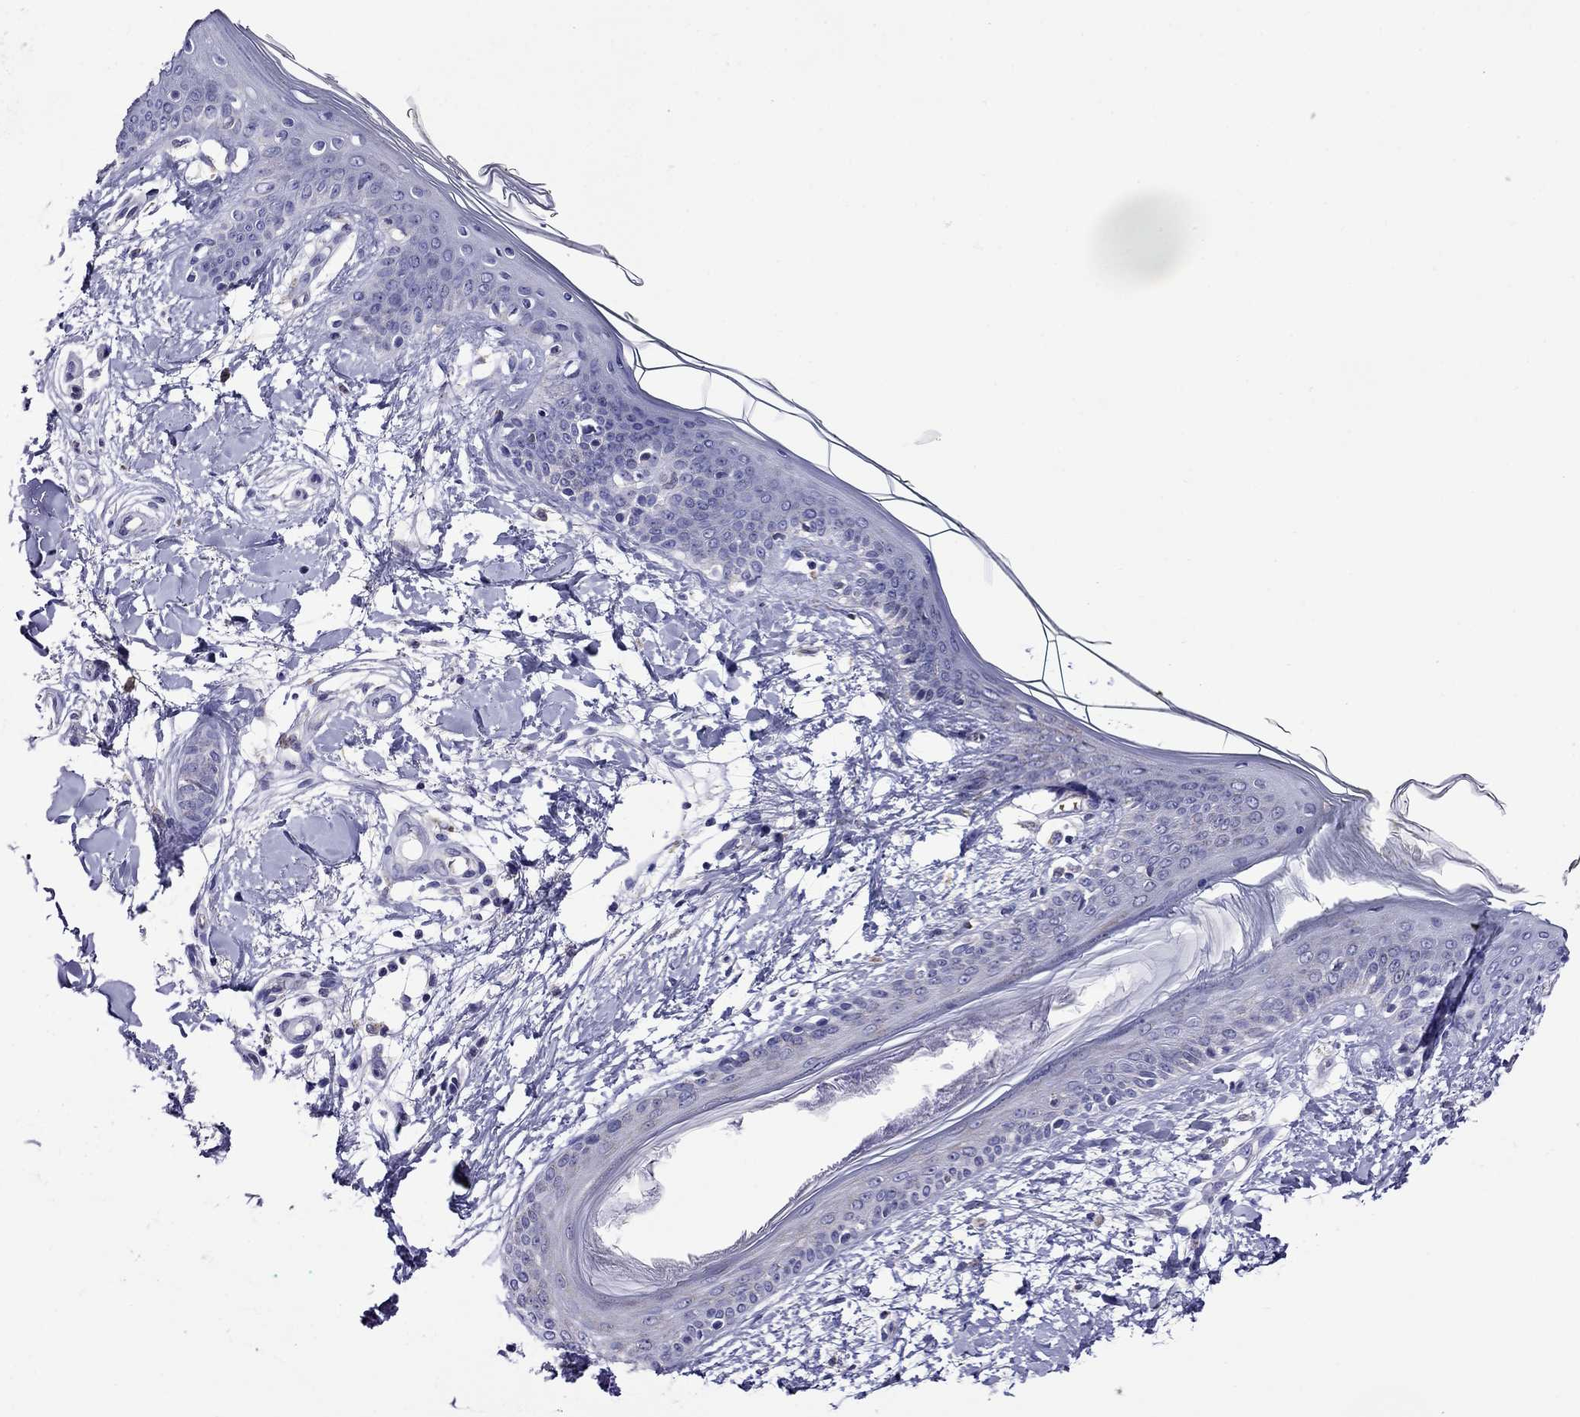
{"staining": {"intensity": "negative", "quantity": "none", "location": "none"}, "tissue": "skin", "cell_type": "Fibroblasts", "image_type": "normal", "snomed": [{"axis": "morphology", "description": "Normal tissue, NOS"}, {"axis": "topography", "description": "Skin"}], "caption": "A photomicrograph of human skin is negative for staining in fibroblasts. (DAB immunohistochemistry with hematoxylin counter stain).", "gene": "SCG2", "patient": {"sex": "female", "age": 34}}